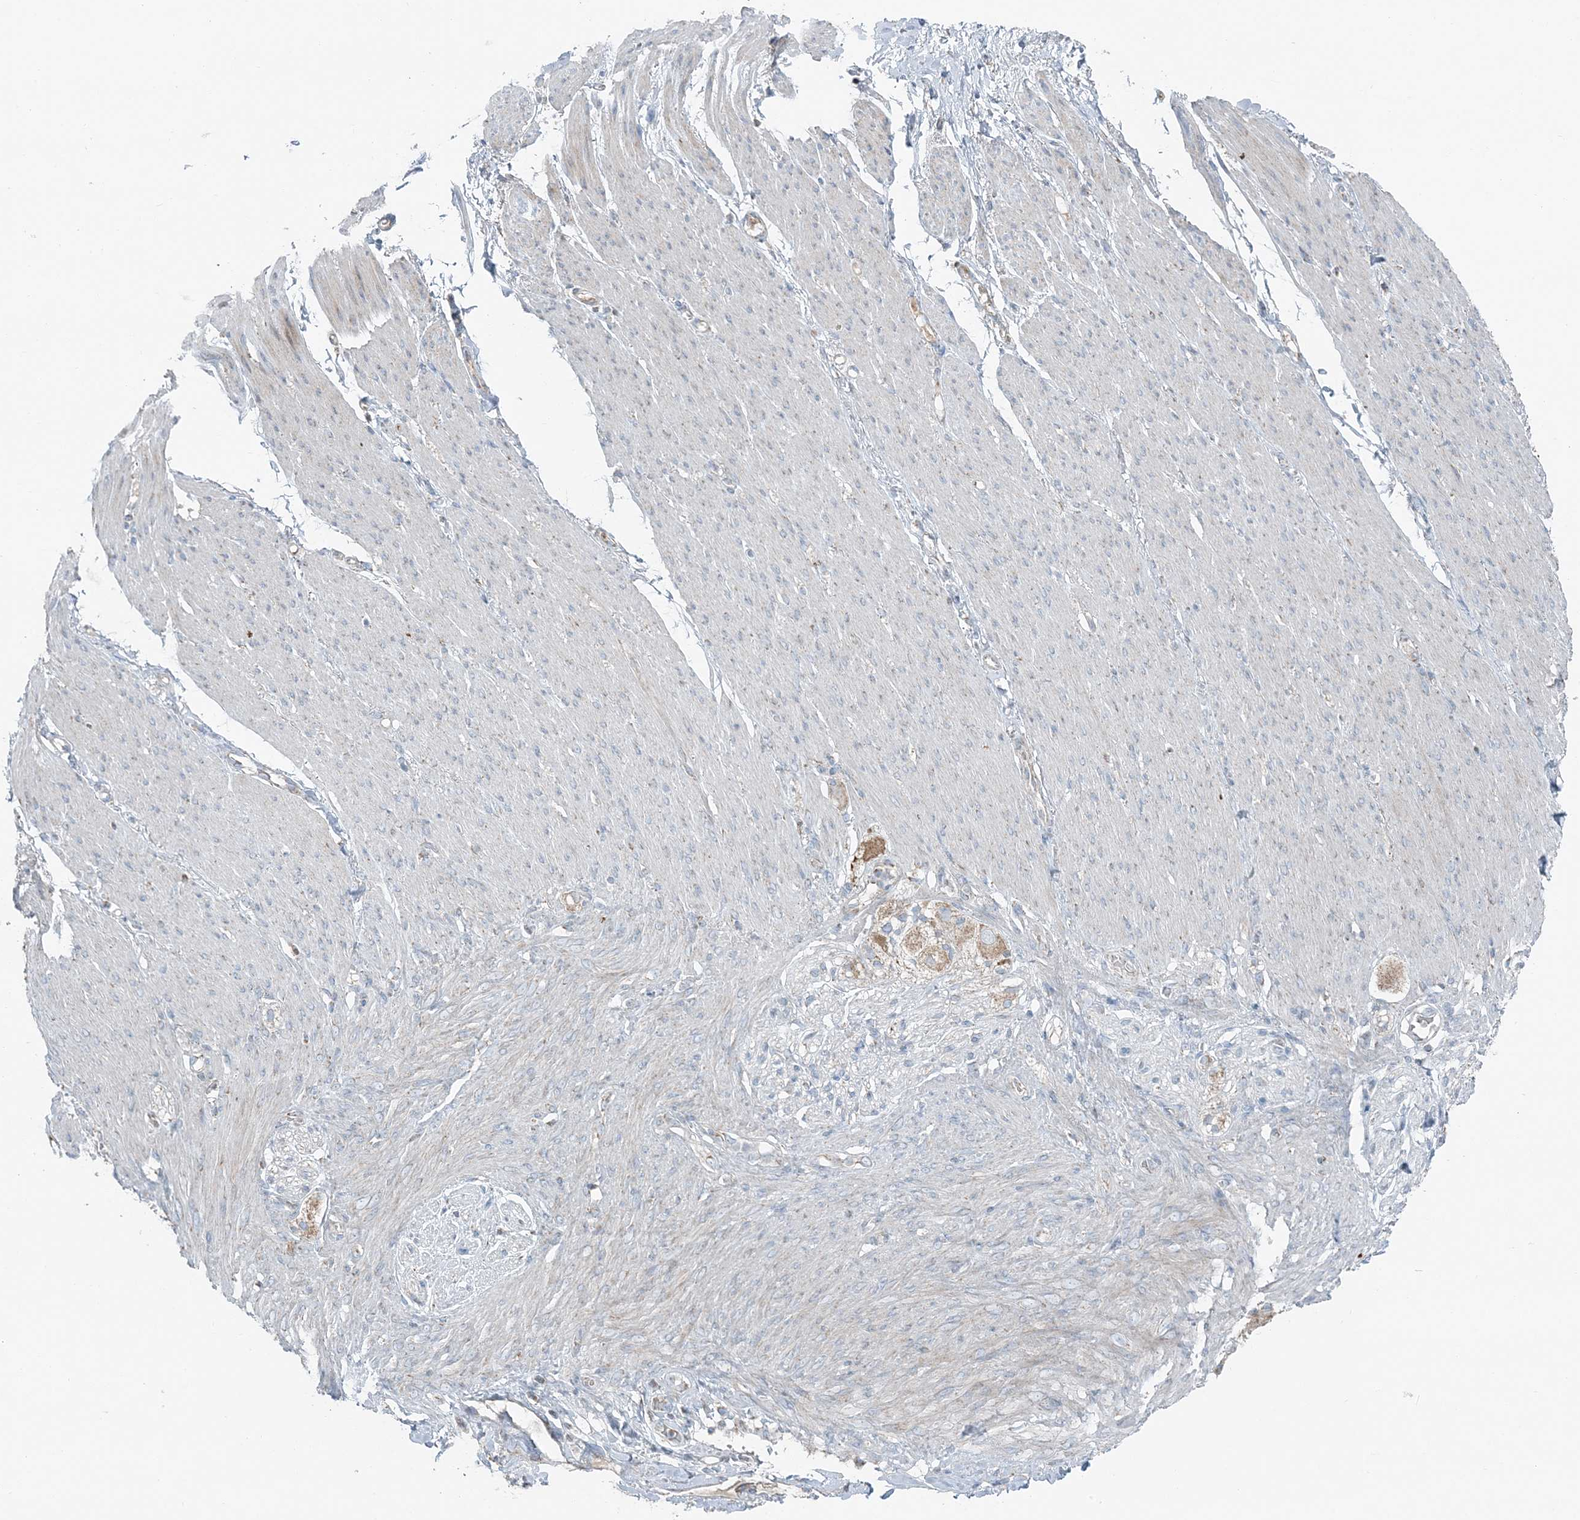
{"staining": {"intensity": "negative", "quantity": "none", "location": "none"}, "tissue": "soft tissue", "cell_type": "Fibroblasts", "image_type": "normal", "snomed": [{"axis": "morphology", "description": "Normal tissue, NOS"}, {"axis": "topography", "description": "Colon"}, {"axis": "topography", "description": "Peripheral nerve tissue"}], "caption": "The photomicrograph demonstrates no significant expression in fibroblasts of soft tissue. The staining was performed using DAB (3,3'-diaminobenzidine) to visualize the protein expression in brown, while the nuclei were stained in blue with hematoxylin (Magnification: 20x).", "gene": "SLC22A16", "patient": {"sex": "female", "age": 61}}